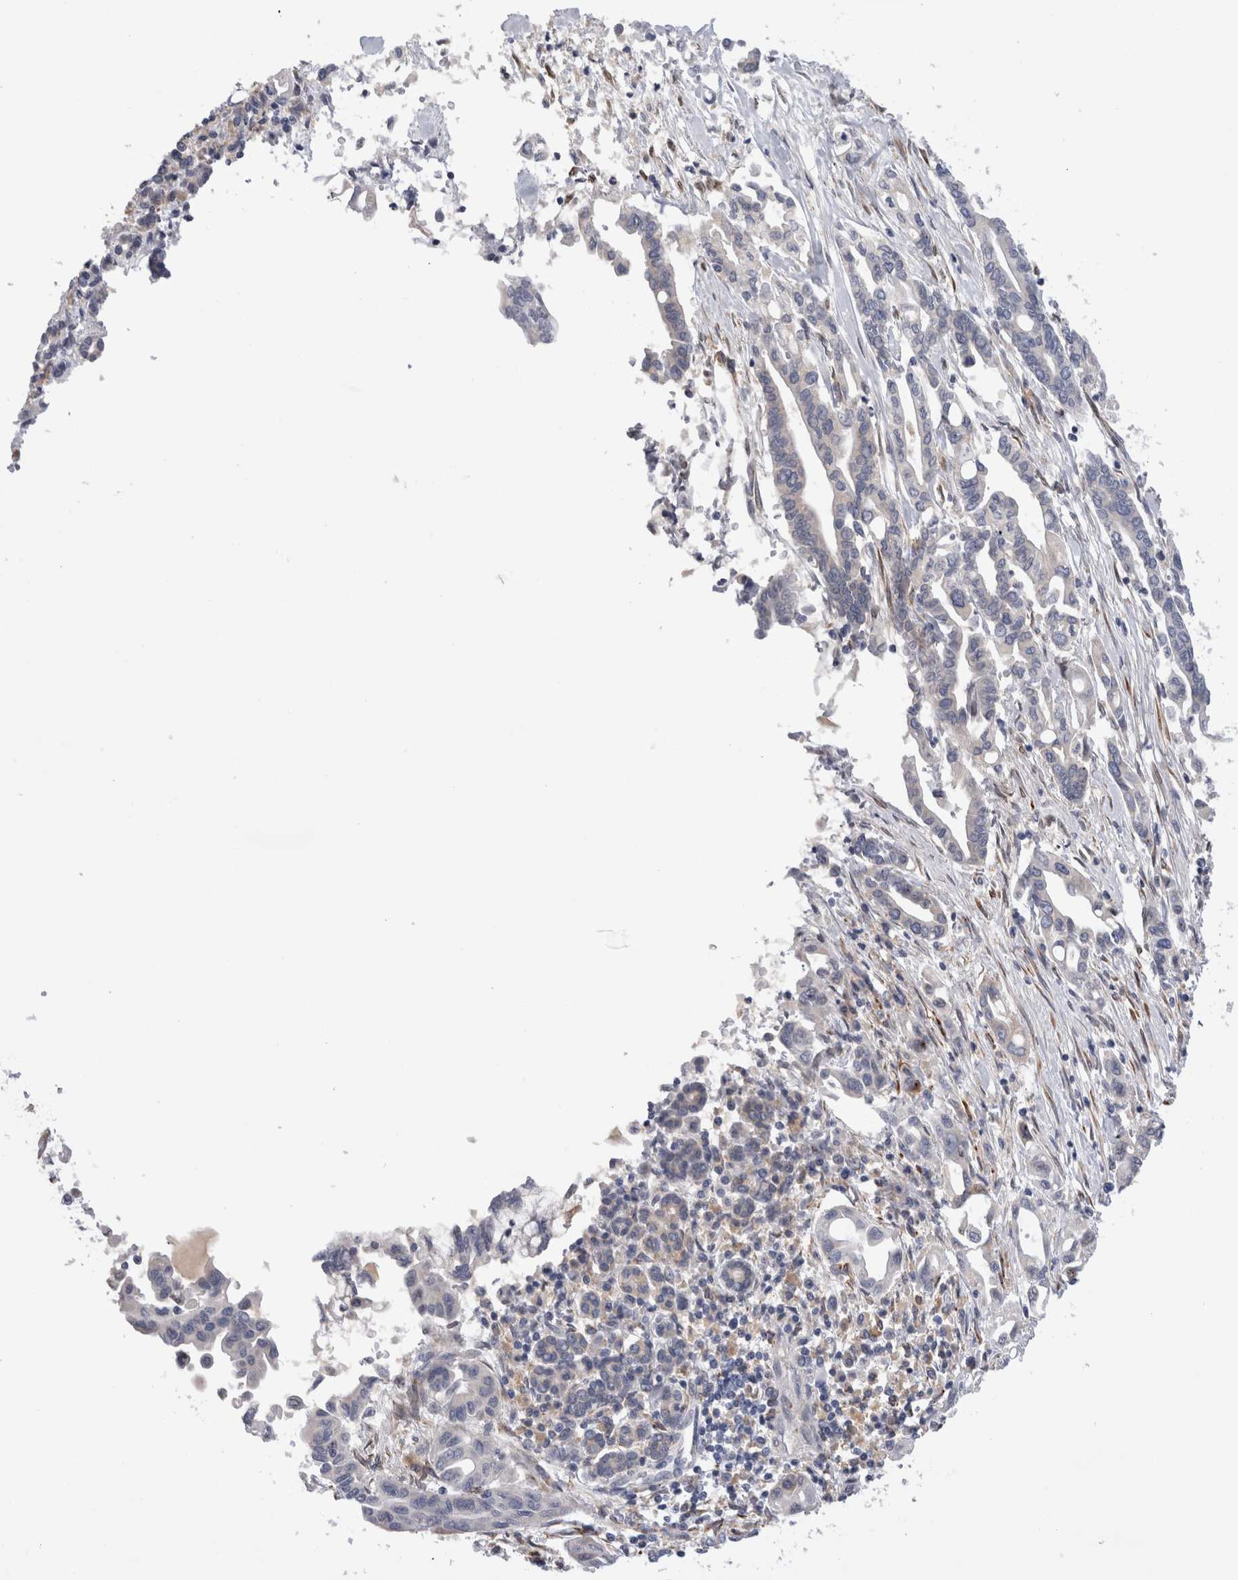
{"staining": {"intensity": "negative", "quantity": "none", "location": "none"}, "tissue": "pancreatic cancer", "cell_type": "Tumor cells", "image_type": "cancer", "snomed": [{"axis": "morphology", "description": "Adenocarcinoma, NOS"}, {"axis": "topography", "description": "Pancreas"}], "caption": "This is a photomicrograph of immunohistochemistry (IHC) staining of adenocarcinoma (pancreatic), which shows no positivity in tumor cells. (DAB immunohistochemistry (IHC), high magnification).", "gene": "VCPIP1", "patient": {"sex": "female", "age": 57}}